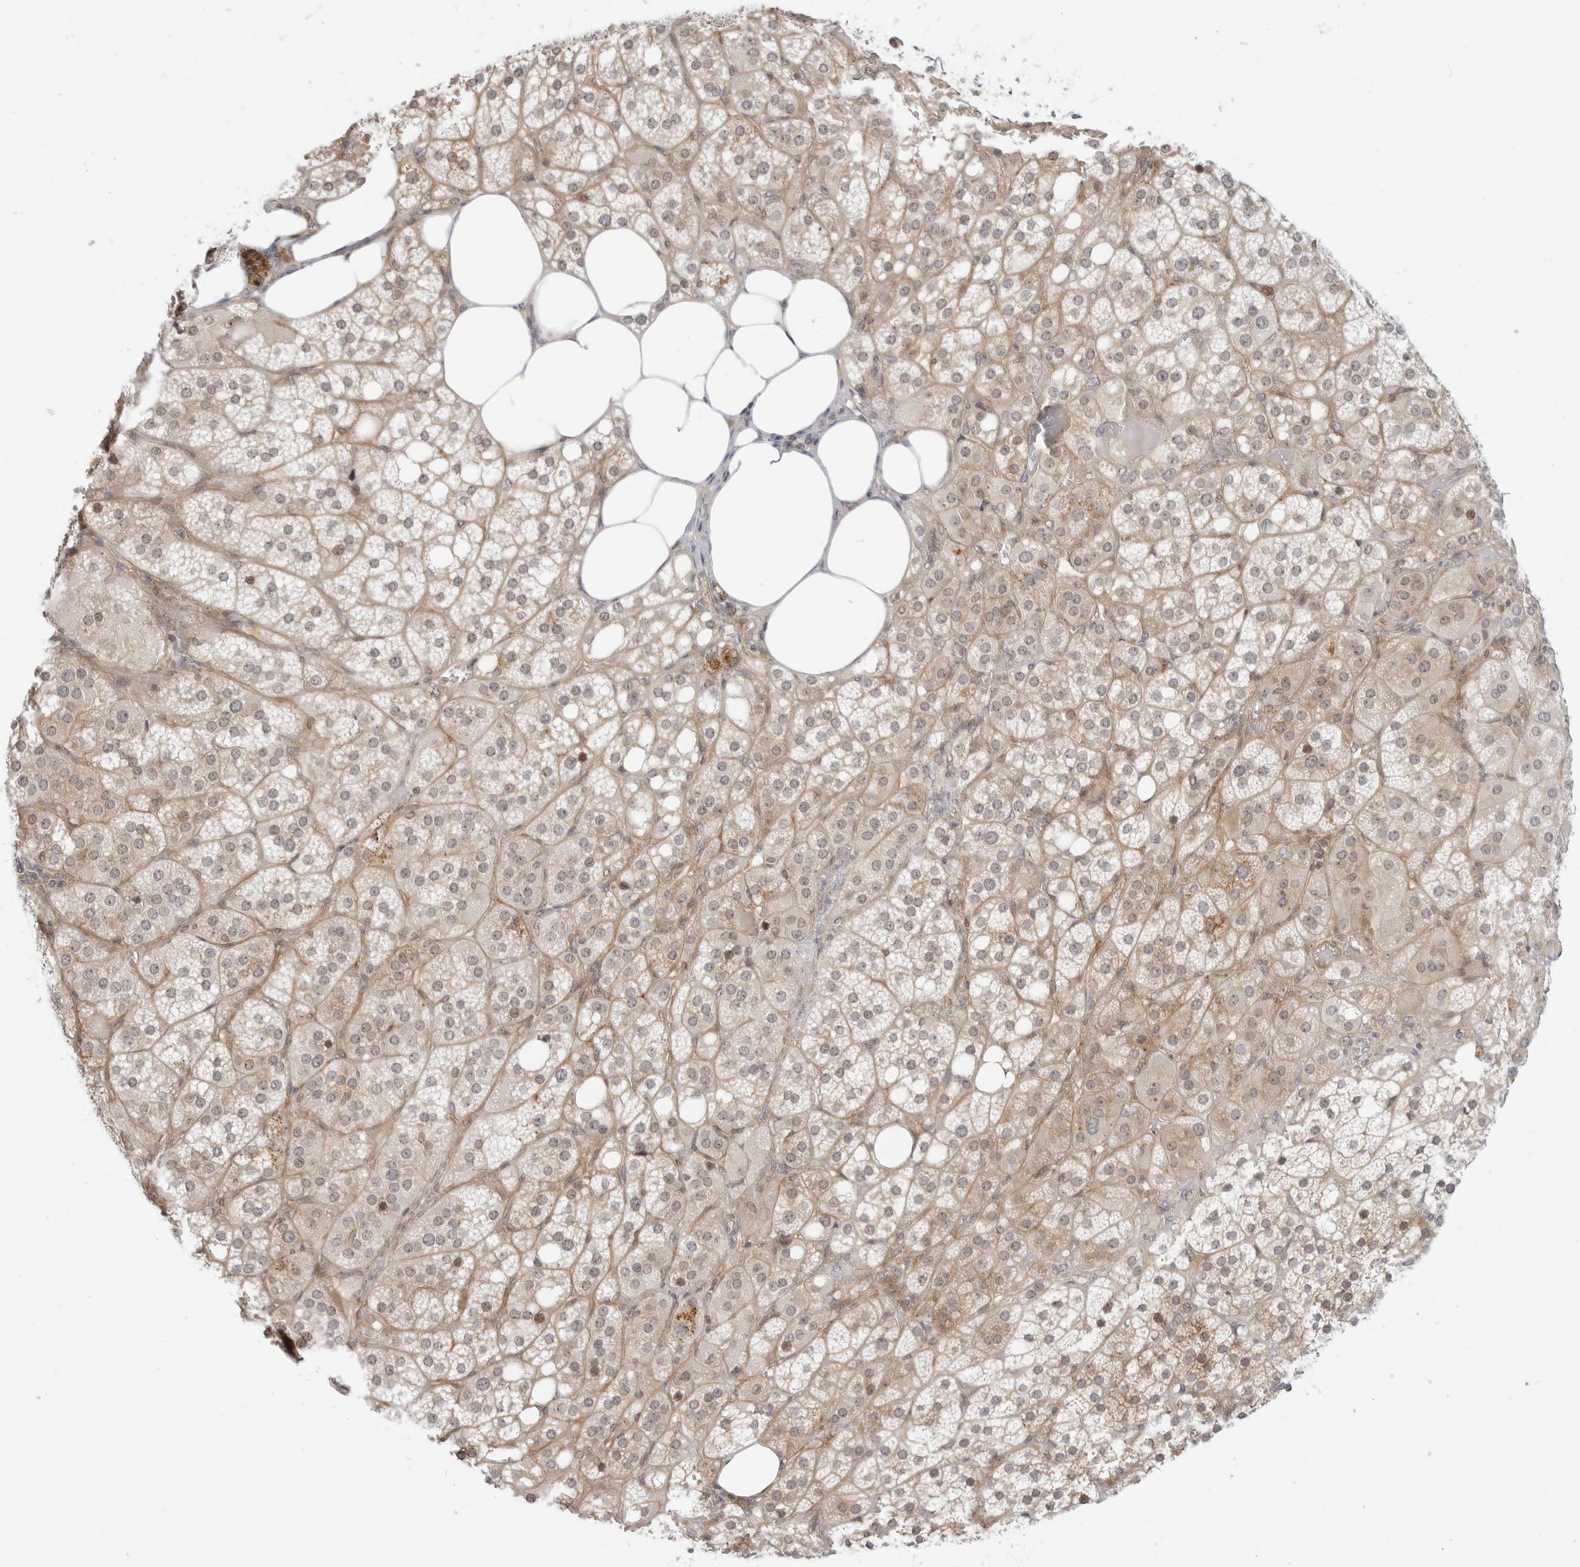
{"staining": {"intensity": "moderate", "quantity": "25%-75%", "location": "cytoplasmic/membranous,nuclear"}, "tissue": "adrenal gland", "cell_type": "Glandular cells", "image_type": "normal", "snomed": [{"axis": "morphology", "description": "Normal tissue, NOS"}, {"axis": "topography", "description": "Adrenal gland"}], "caption": "Immunohistochemical staining of unremarkable human adrenal gland displays moderate cytoplasmic/membranous,nuclear protein staining in about 25%-75% of glandular cells.", "gene": "STXBP3", "patient": {"sex": "female", "age": 59}}